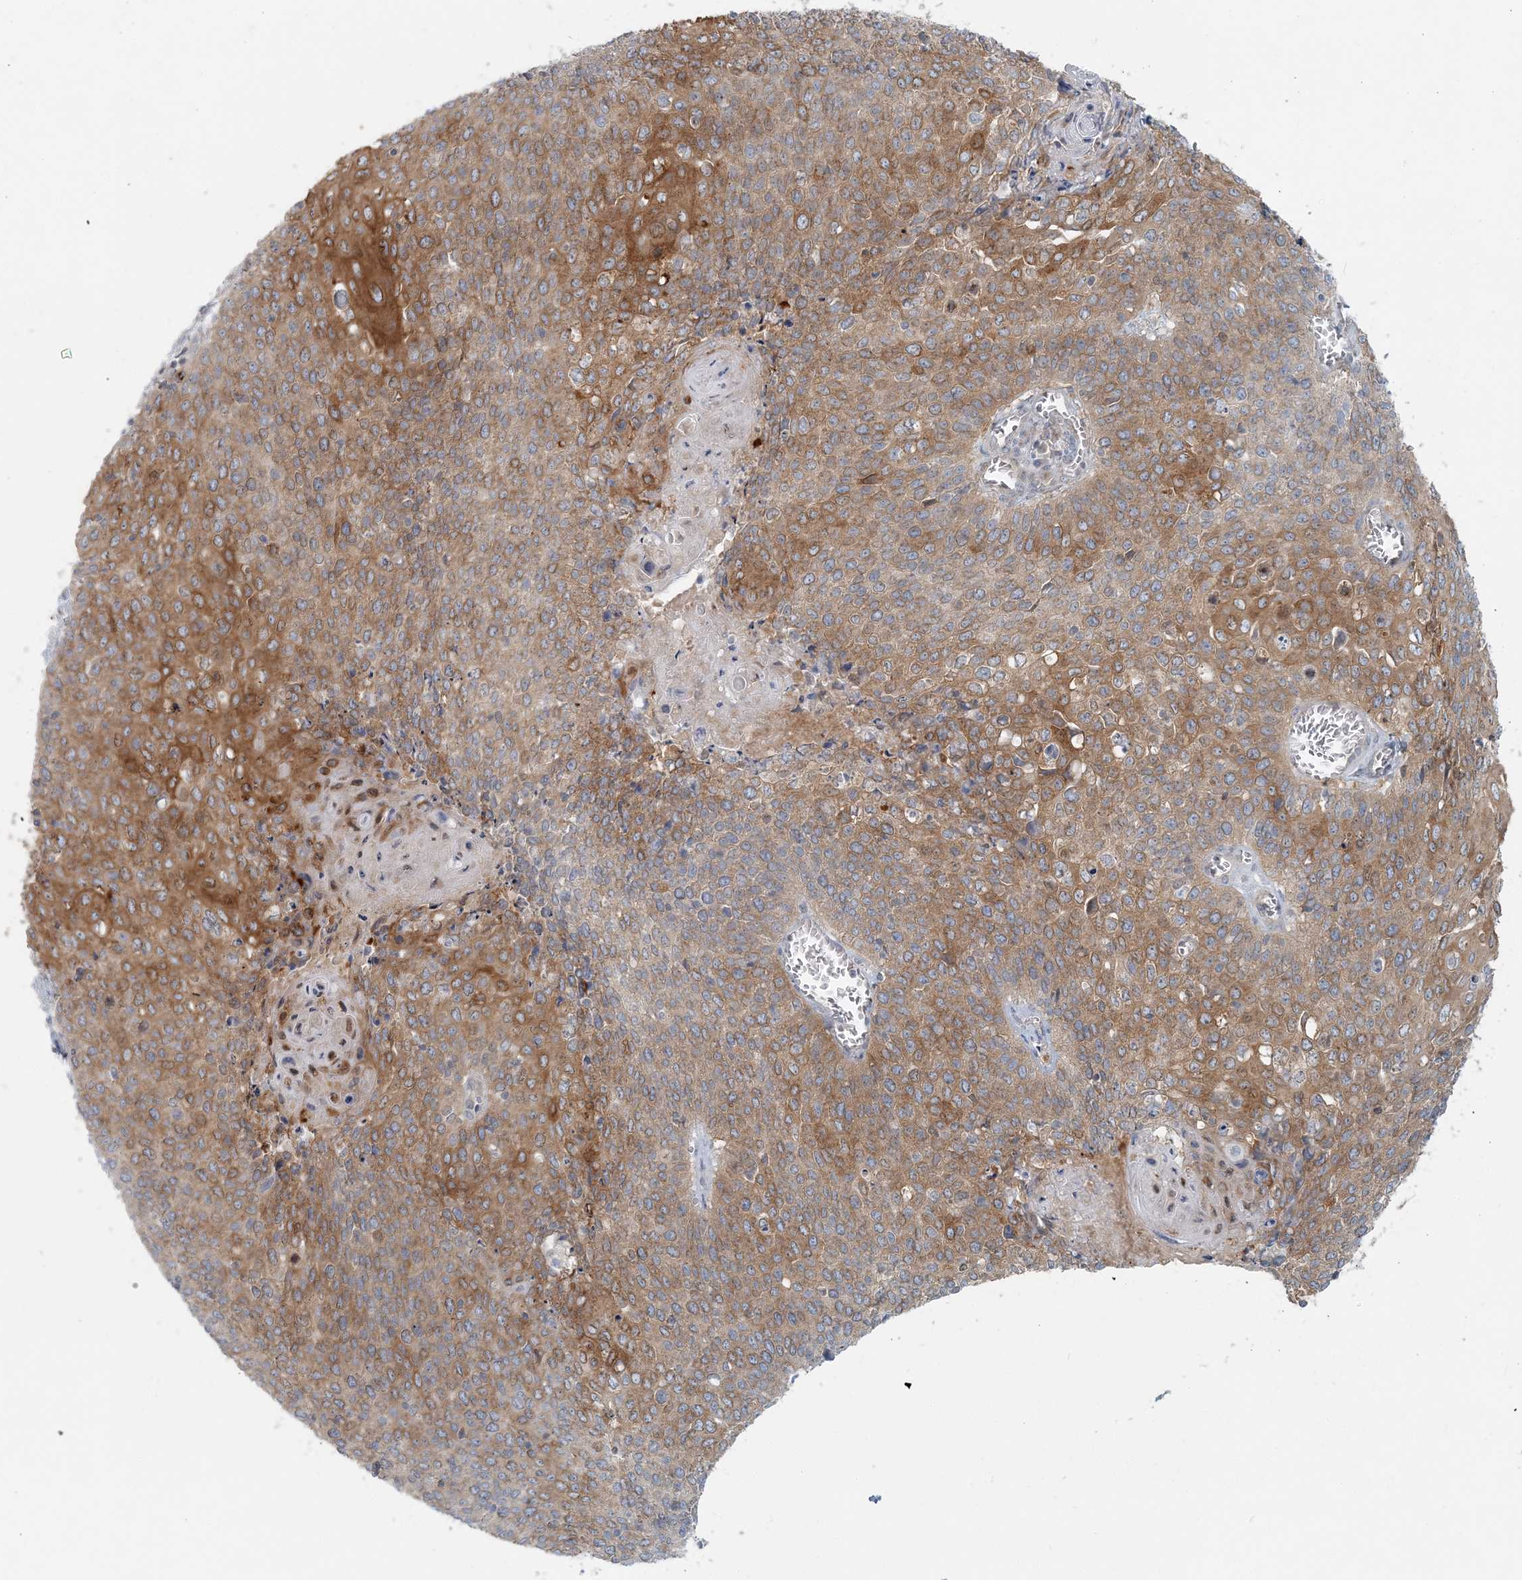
{"staining": {"intensity": "moderate", "quantity": ">75%", "location": "cytoplasmic/membranous"}, "tissue": "cervical cancer", "cell_type": "Tumor cells", "image_type": "cancer", "snomed": [{"axis": "morphology", "description": "Squamous cell carcinoma, NOS"}, {"axis": "topography", "description": "Cervix"}], "caption": "A high-resolution micrograph shows immunohistochemistry staining of cervical cancer, which exhibits moderate cytoplasmic/membranous staining in approximately >75% of tumor cells.", "gene": "NAA11", "patient": {"sex": "female", "age": 39}}